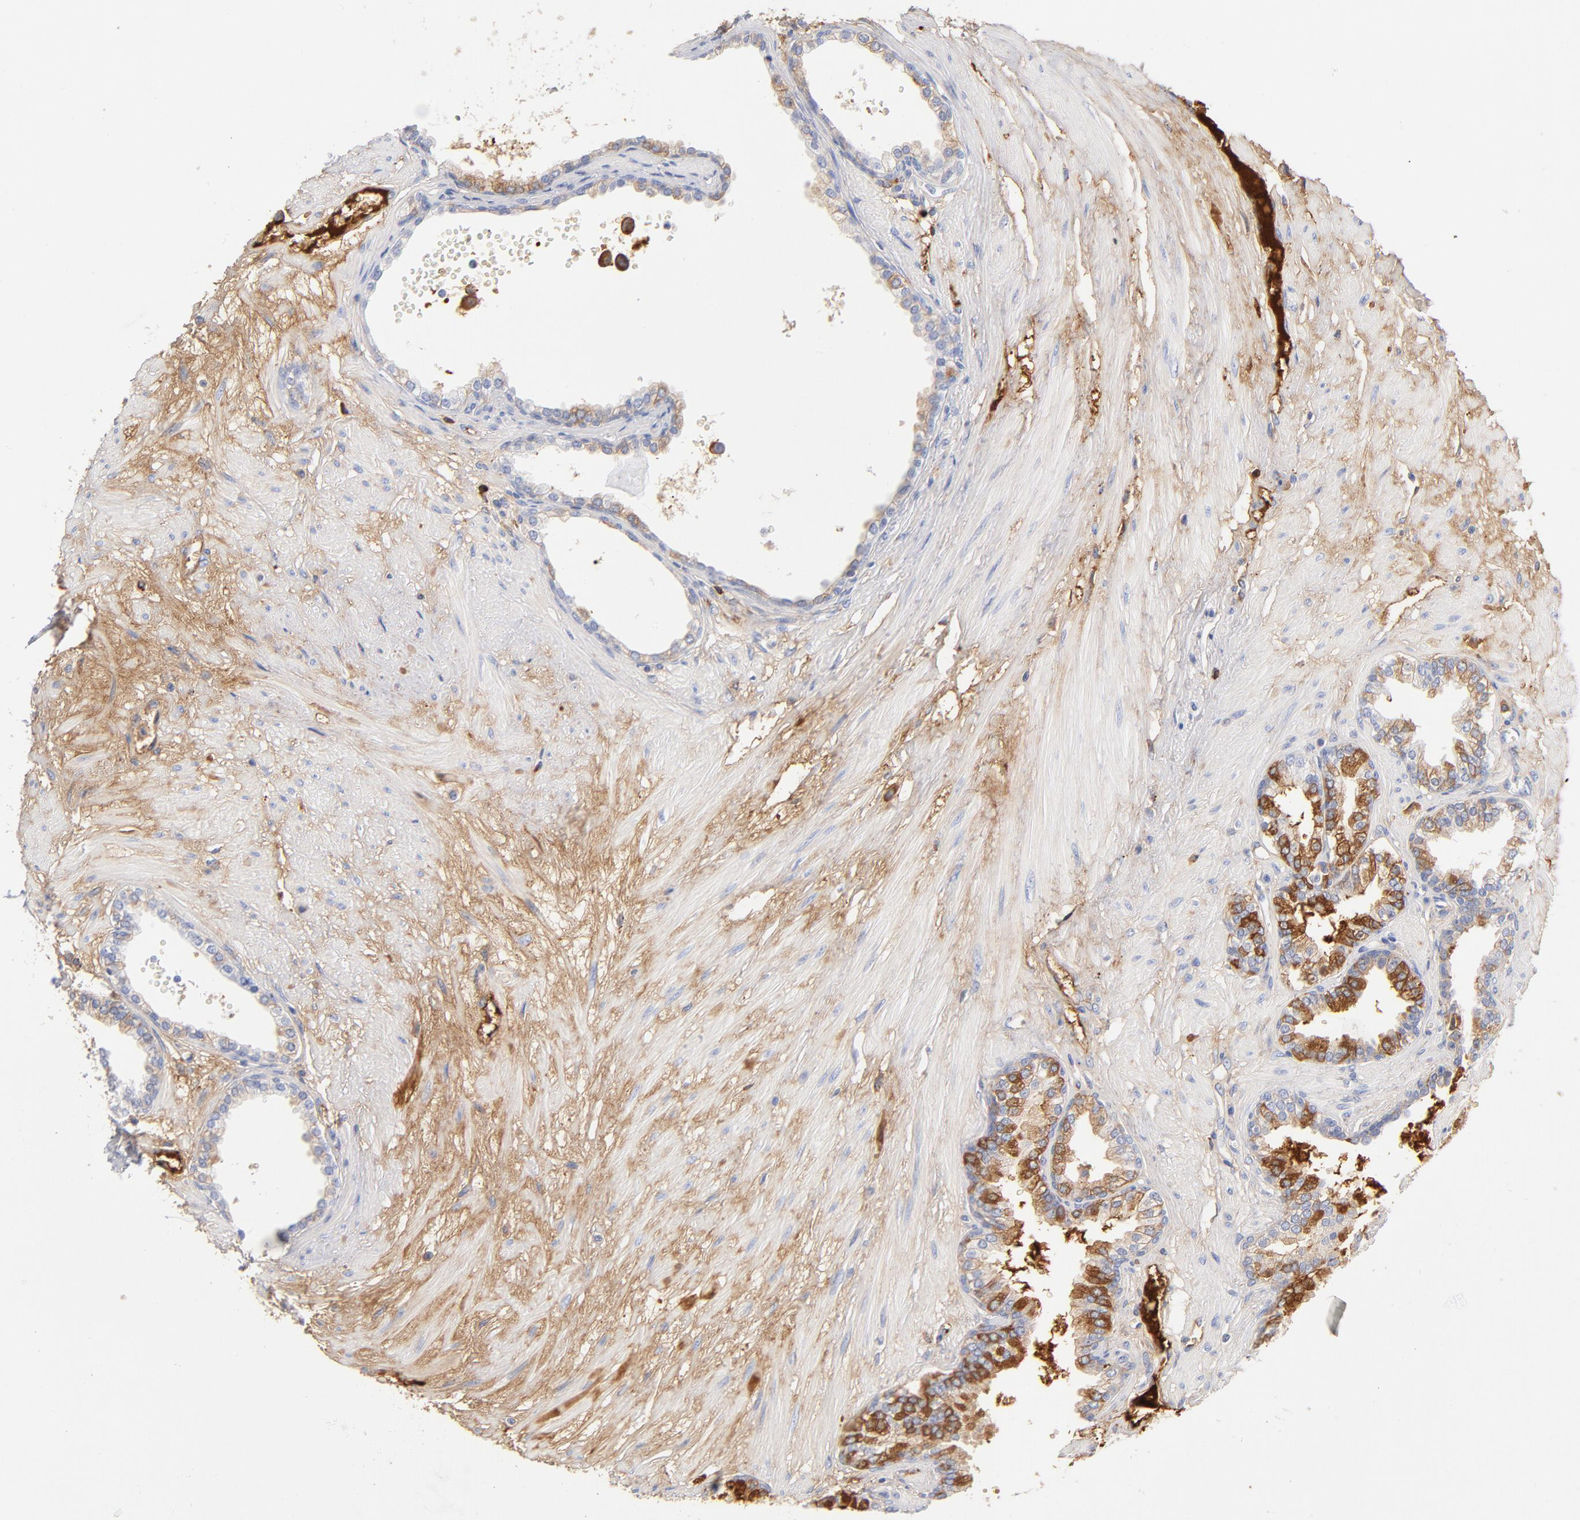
{"staining": {"intensity": "moderate", "quantity": "<25%", "location": "cytoplasmic/membranous"}, "tissue": "prostate", "cell_type": "Glandular cells", "image_type": "normal", "snomed": [{"axis": "morphology", "description": "Normal tissue, NOS"}, {"axis": "topography", "description": "Prostate"}], "caption": "High-magnification brightfield microscopy of unremarkable prostate stained with DAB (brown) and counterstained with hematoxylin (blue). glandular cells exhibit moderate cytoplasmic/membranous positivity is appreciated in about<25% of cells. (IHC, brightfield microscopy, high magnification).", "gene": "C3", "patient": {"sex": "male", "age": 64}}